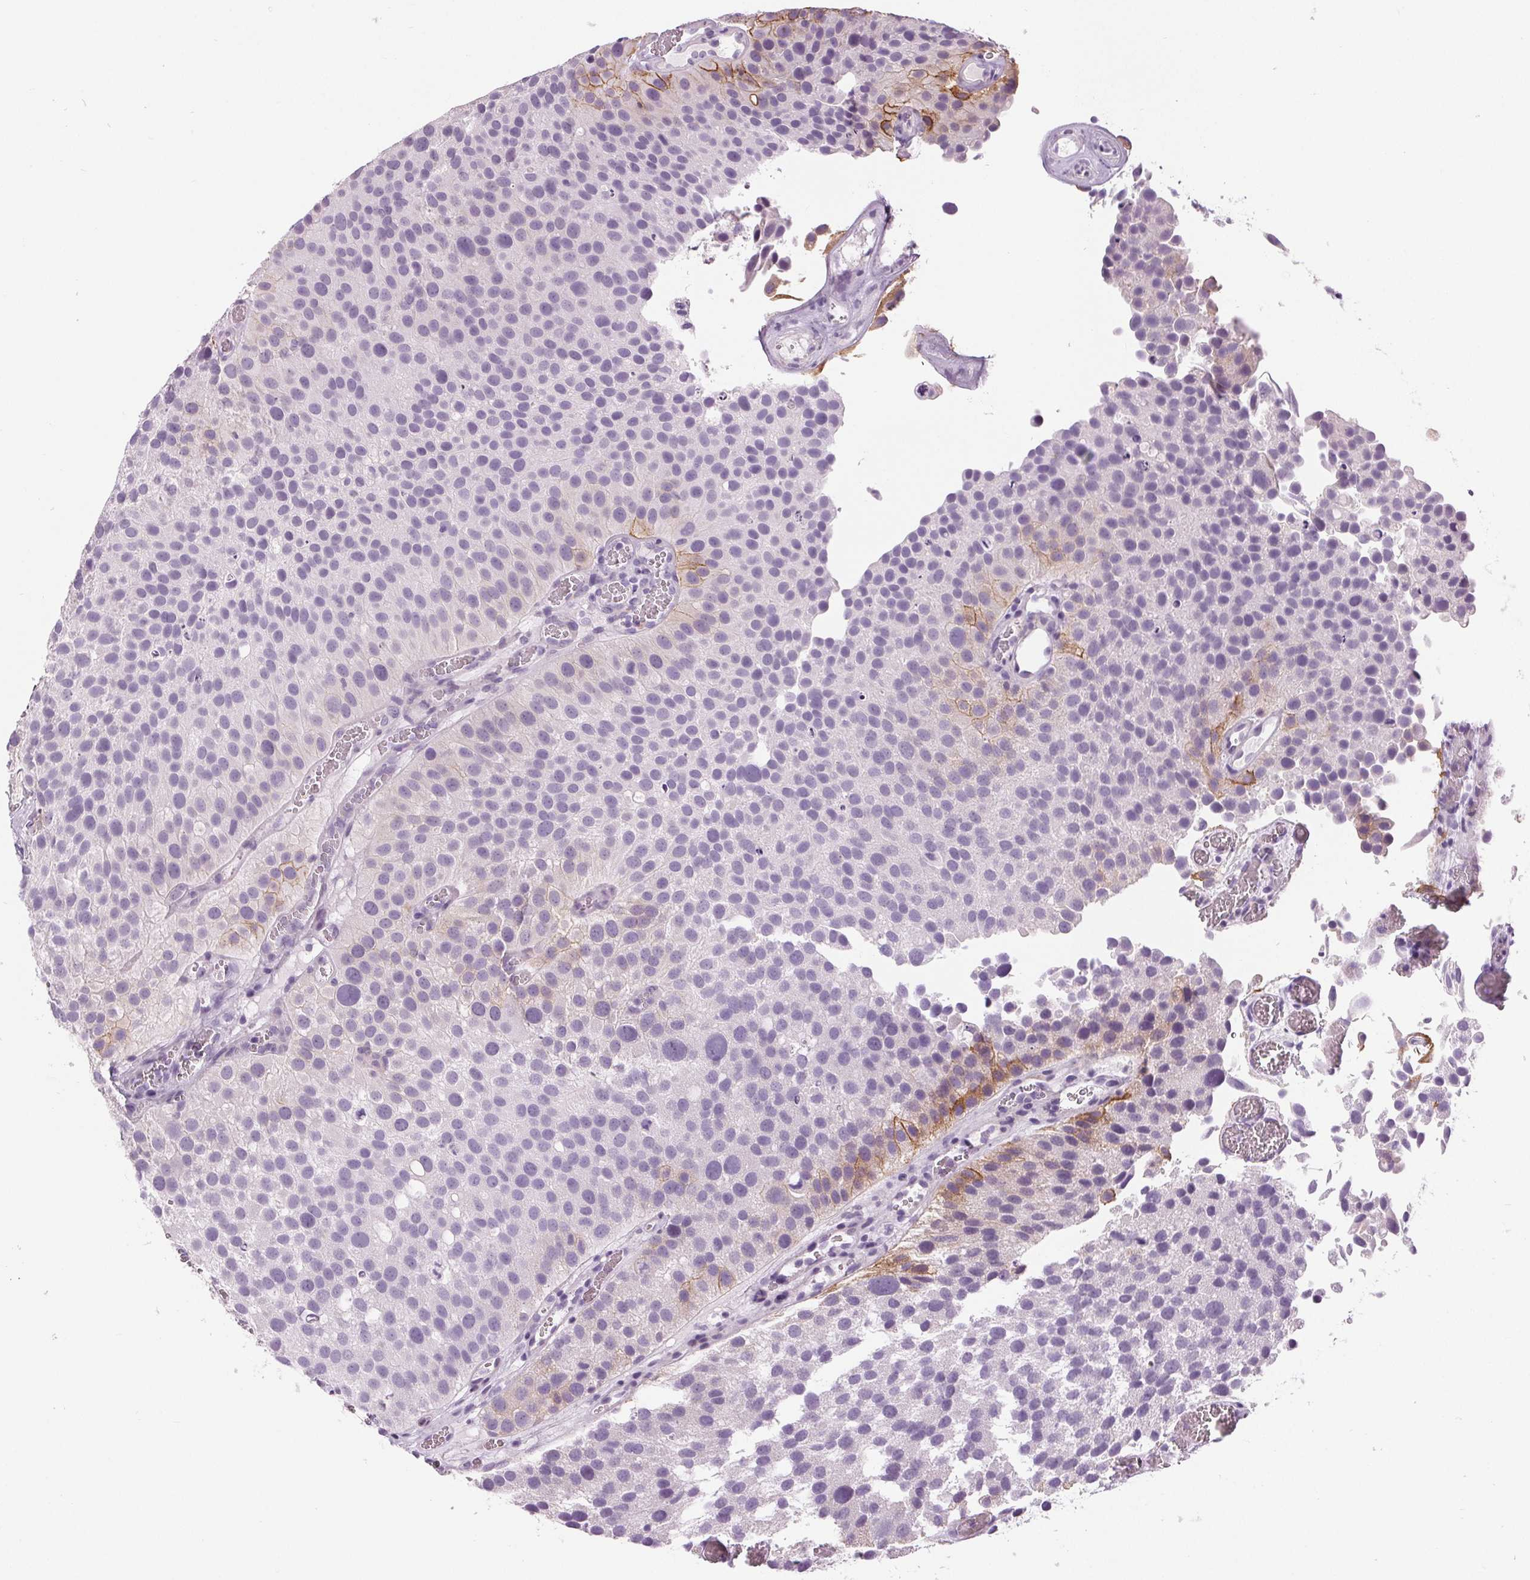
{"staining": {"intensity": "moderate", "quantity": "<25%", "location": "cytoplasmic/membranous"}, "tissue": "urothelial cancer", "cell_type": "Tumor cells", "image_type": "cancer", "snomed": [{"axis": "morphology", "description": "Urothelial carcinoma, Low grade"}, {"axis": "topography", "description": "Urinary bladder"}], "caption": "Human low-grade urothelial carcinoma stained with a brown dye displays moderate cytoplasmic/membranous positive staining in approximately <25% of tumor cells.", "gene": "MISP", "patient": {"sex": "female", "age": 69}}